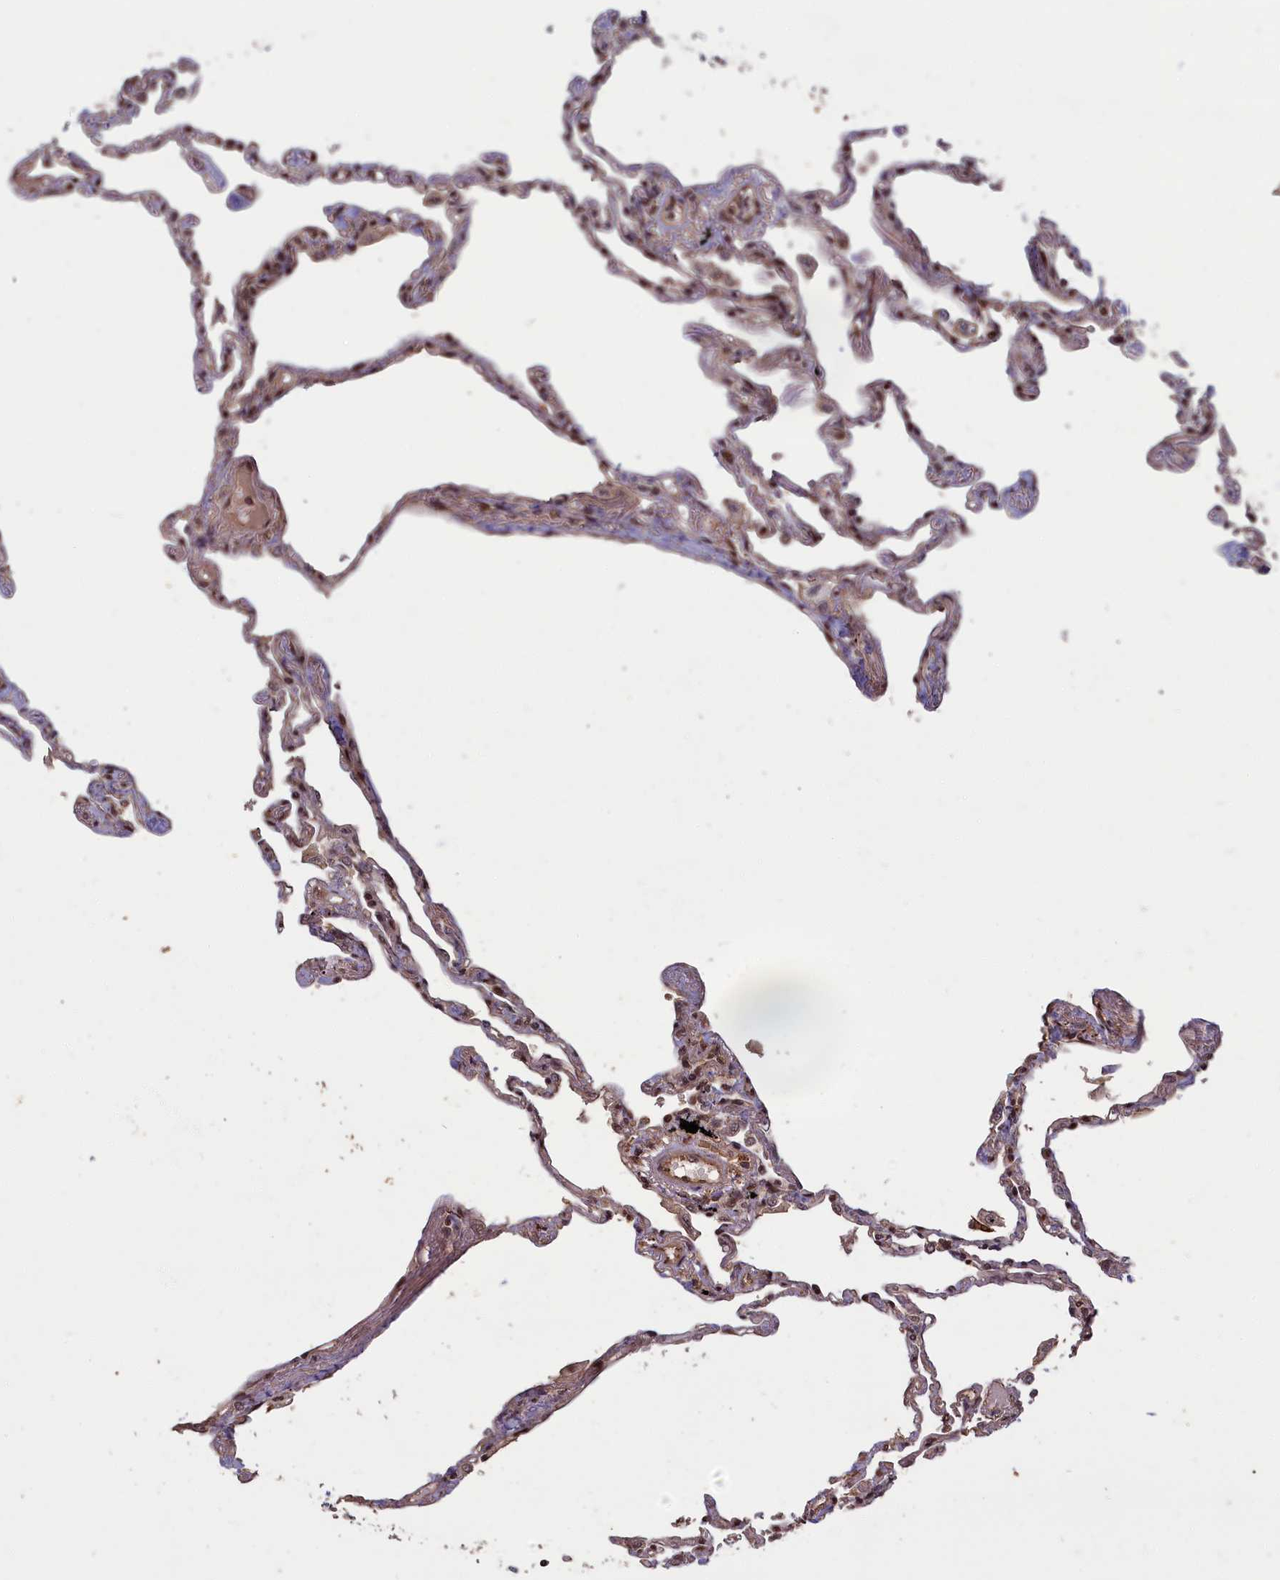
{"staining": {"intensity": "moderate", "quantity": "25%-75%", "location": "cytoplasmic/membranous,nuclear"}, "tissue": "lung", "cell_type": "Alveolar cells", "image_type": "normal", "snomed": [{"axis": "morphology", "description": "Normal tissue, NOS"}, {"axis": "topography", "description": "Lung"}], "caption": "Immunohistochemical staining of benign human lung shows 25%-75% levels of moderate cytoplasmic/membranous,nuclear protein staining in approximately 25%-75% of alveolar cells. (Brightfield microscopy of DAB IHC at high magnification).", "gene": "HIF3A", "patient": {"sex": "female", "age": 67}}